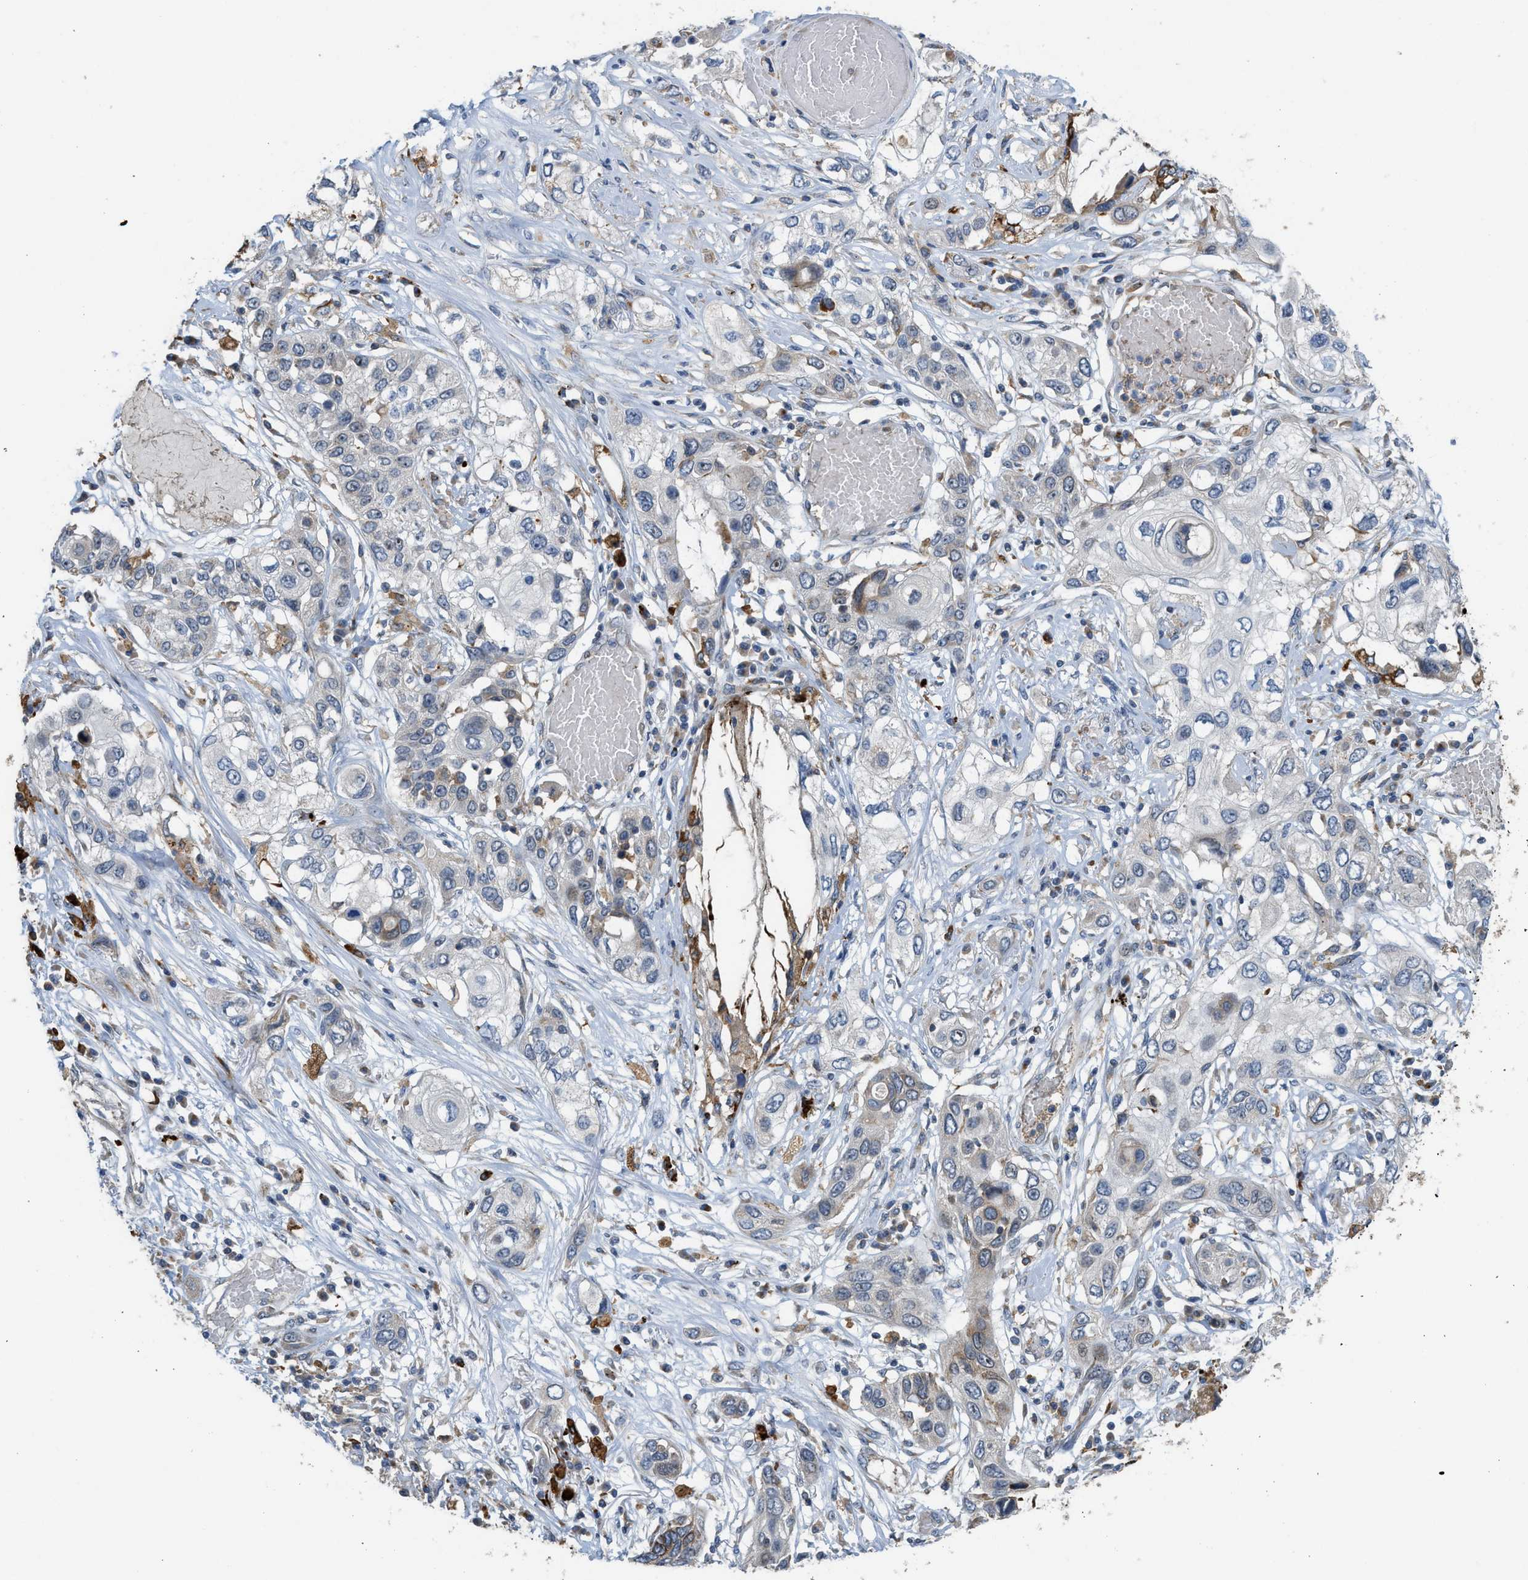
{"staining": {"intensity": "negative", "quantity": "none", "location": "none"}, "tissue": "lung cancer", "cell_type": "Tumor cells", "image_type": "cancer", "snomed": [{"axis": "morphology", "description": "Squamous cell carcinoma, NOS"}, {"axis": "topography", "description": "Lung"}], "caption": "A histopathology image of human lung cancer is negative for staining in tumor cells. (DAB immunohistochemistry (IHC) with hematoxylin counter stain).", "gene": "DIPK1A", "patient": {"sex": "male", "age": 71}}